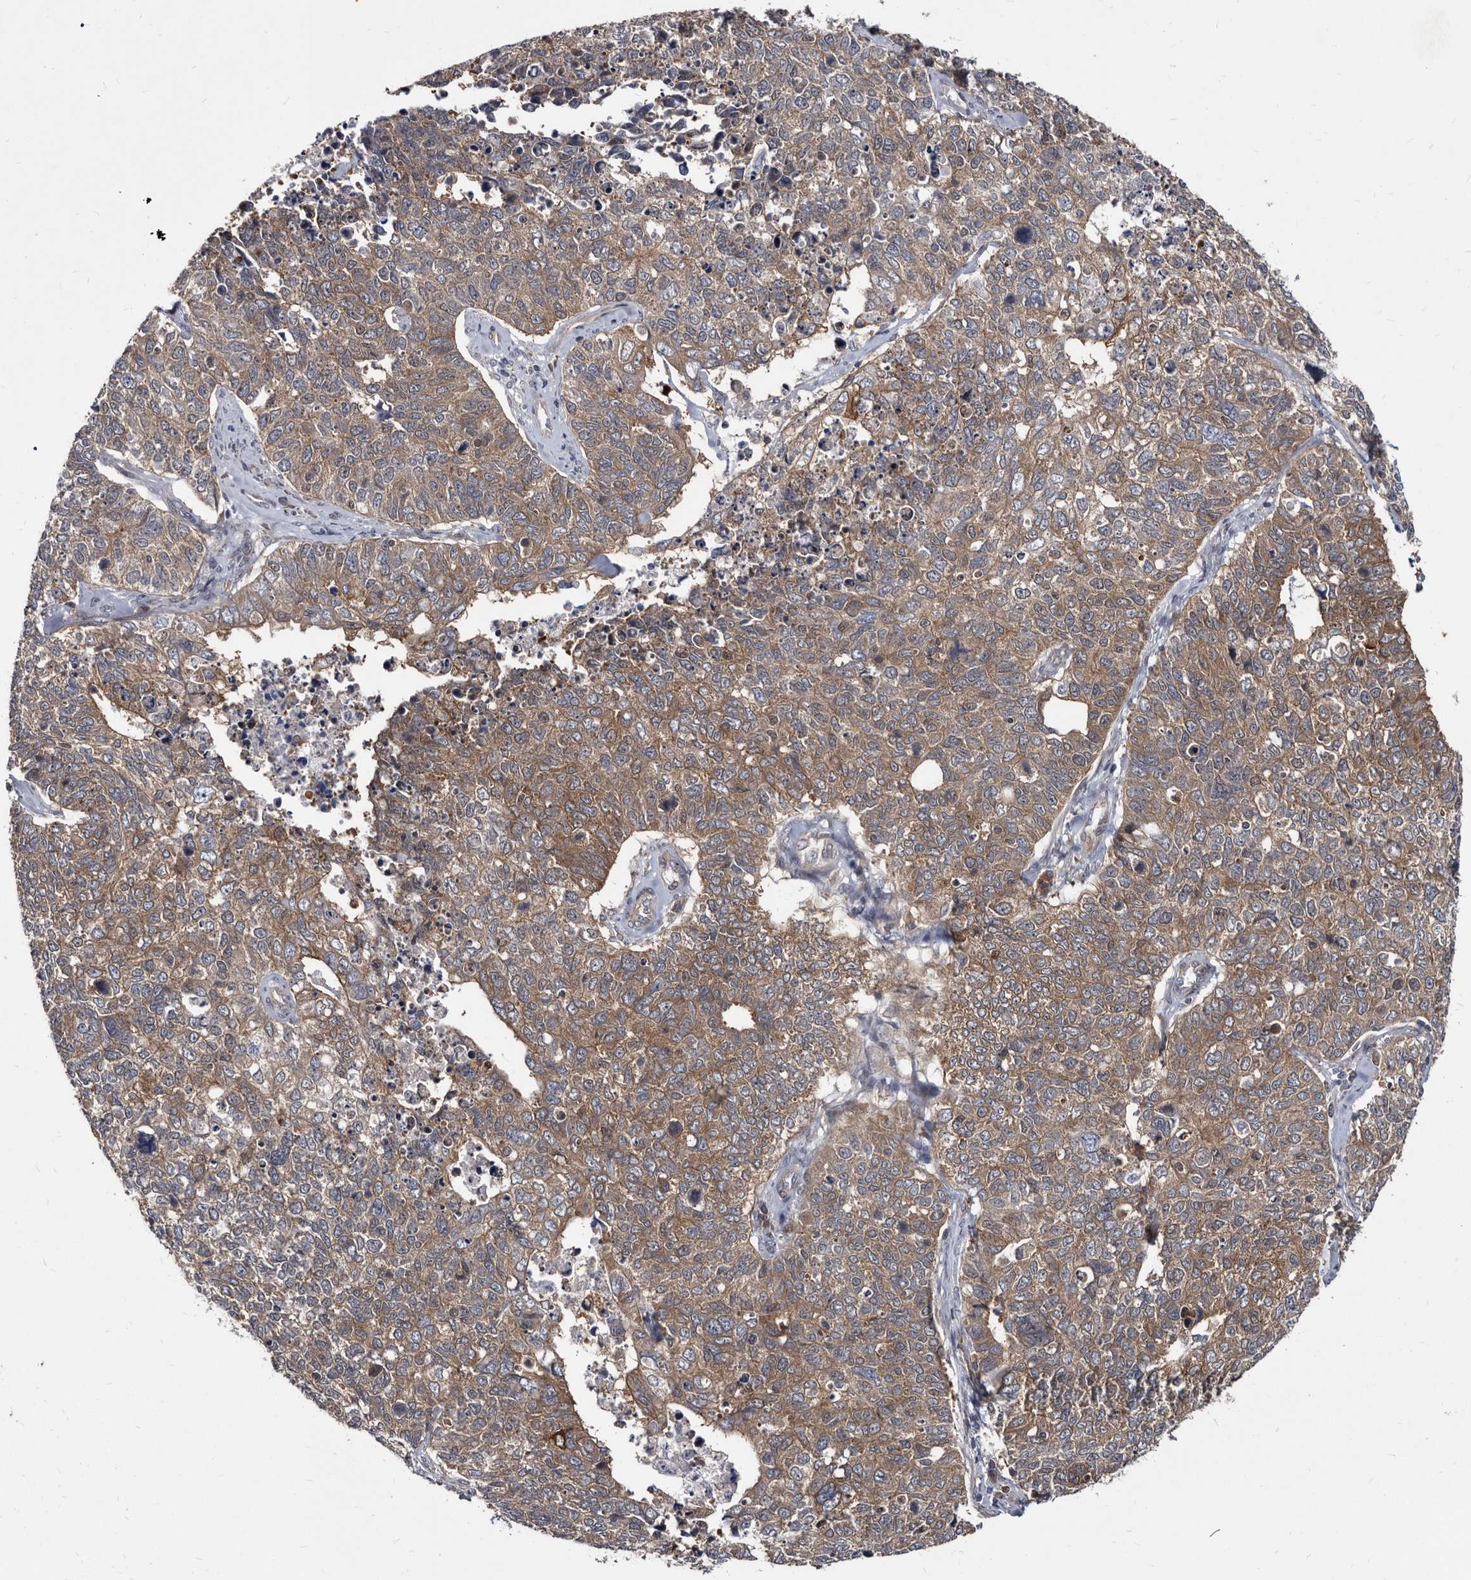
{"staining": {"intensity": "moderate", "quantity": ">75%", "location": "cytoplasmic/membranous"}, "tissue": "cervical cancer", "cell_type": "Tumor cells", "image_type": "cancer", "snomed": [{"axis": "morphology", "description": "Squamous cell carcinoma, NOS"}, {"axis": "topography", "description": "Cervix"}], "caption": "Protein expression analysis of human cervical squamous cell carcinoma reveals moderate cytoplasmic/membranous staining in about >75% of tumor cells.", "gene": "ABCF2", "patient": {"sex": "female", "age": 63}}